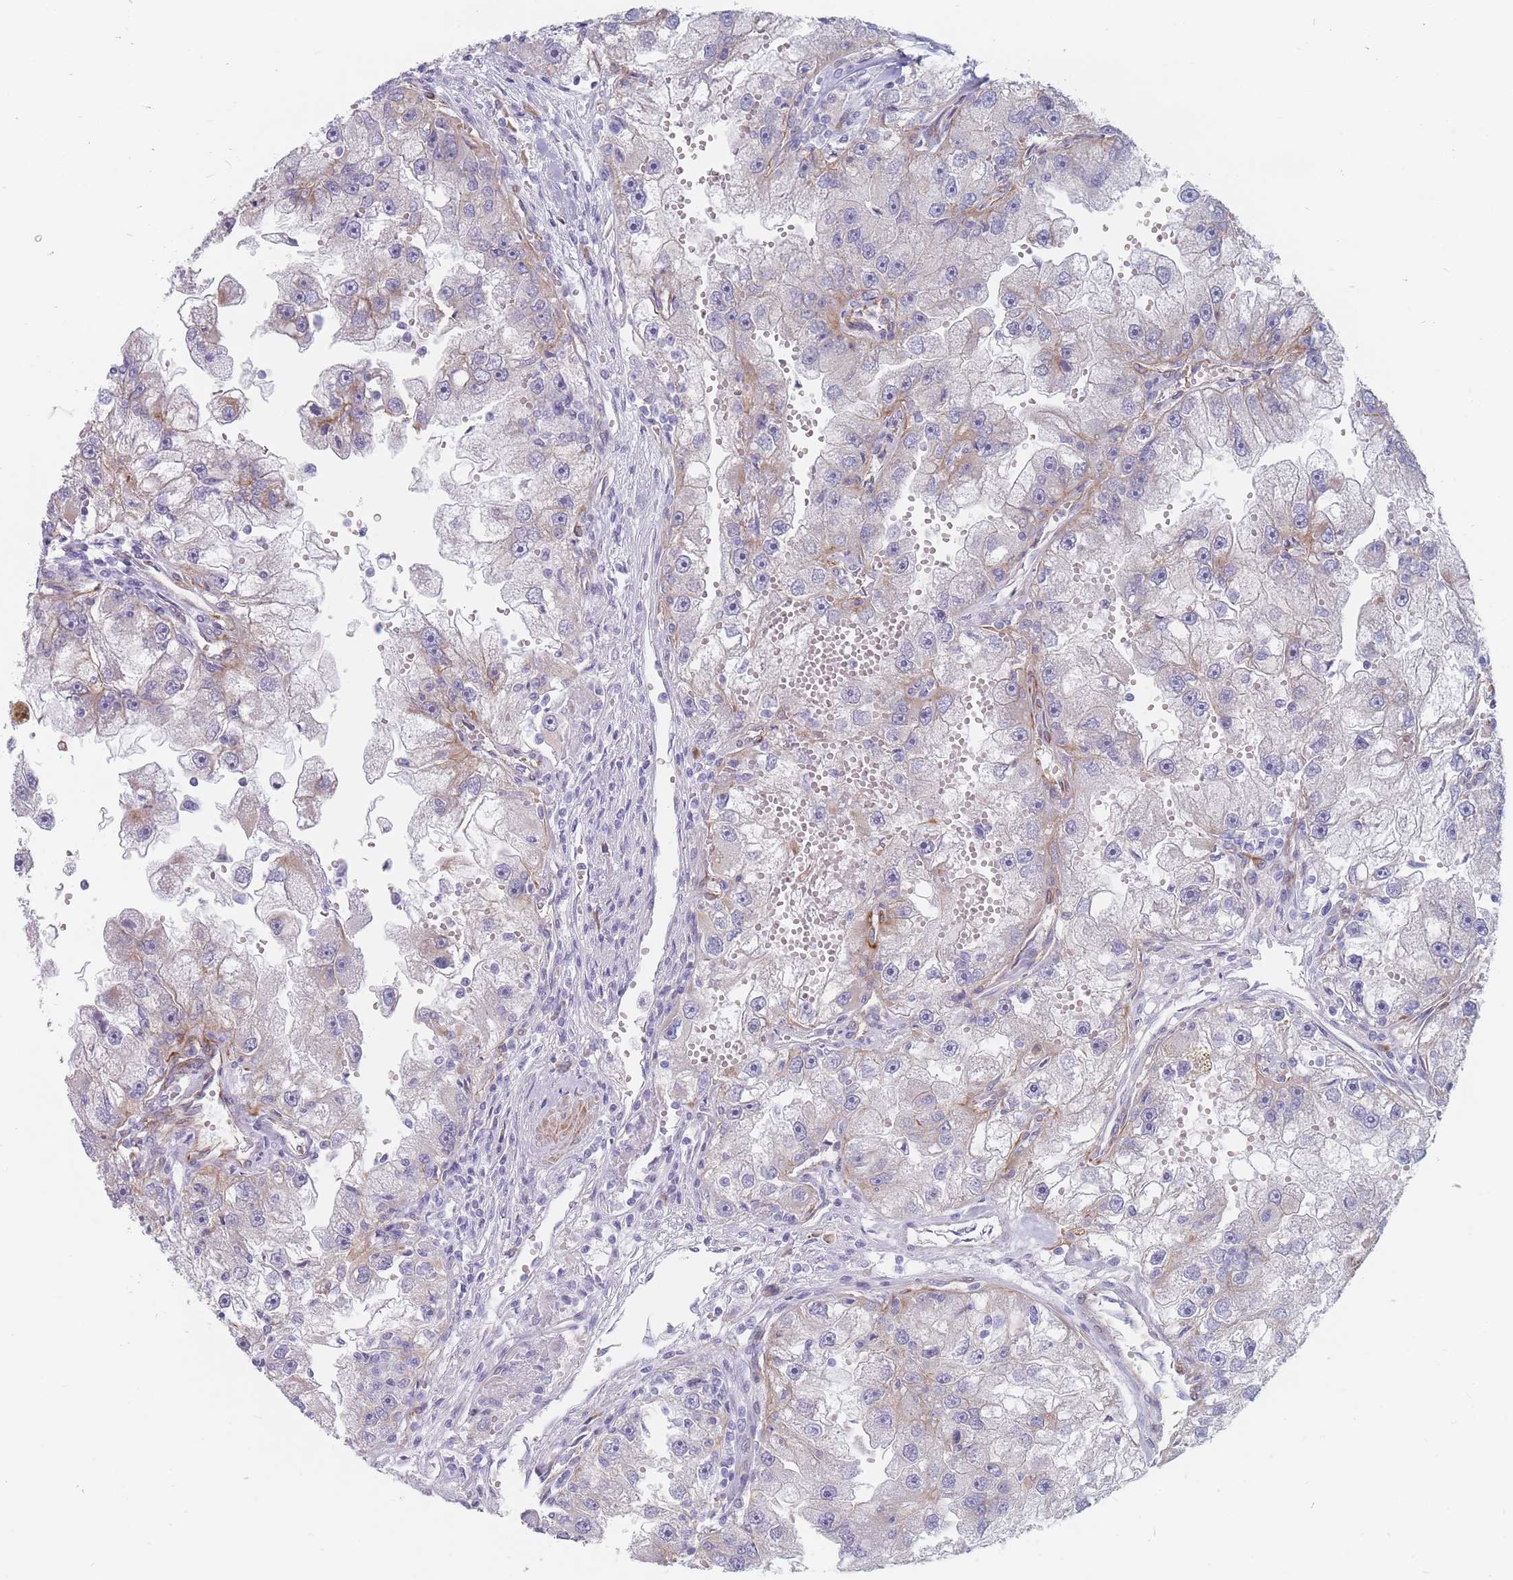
{"staining": {"intensity": "moderate", "quantity": "<25%", "location": "cytoplasmic/membranous"}, "tissue": "renal cancer", "cell_type": "Tumor cells", "image_type": "cancer", "snomed": [{"axis": "morphology", "description": "Adenocarcinoma, NOS"}, {"axis": "topography", "description": "Kidney"}], "caption": "IHC (DAB (3,3'-diaminobenzidine)) staining of human renal adenocarcinoma demonstrates moderate cytoplasmic/membranous protein expression in approximately <25% of tumor cells. (IHC, brightfield microscopy, high magnification).", "gene": "ERBIN", "patient": {"sex": "male", "age": 63}}